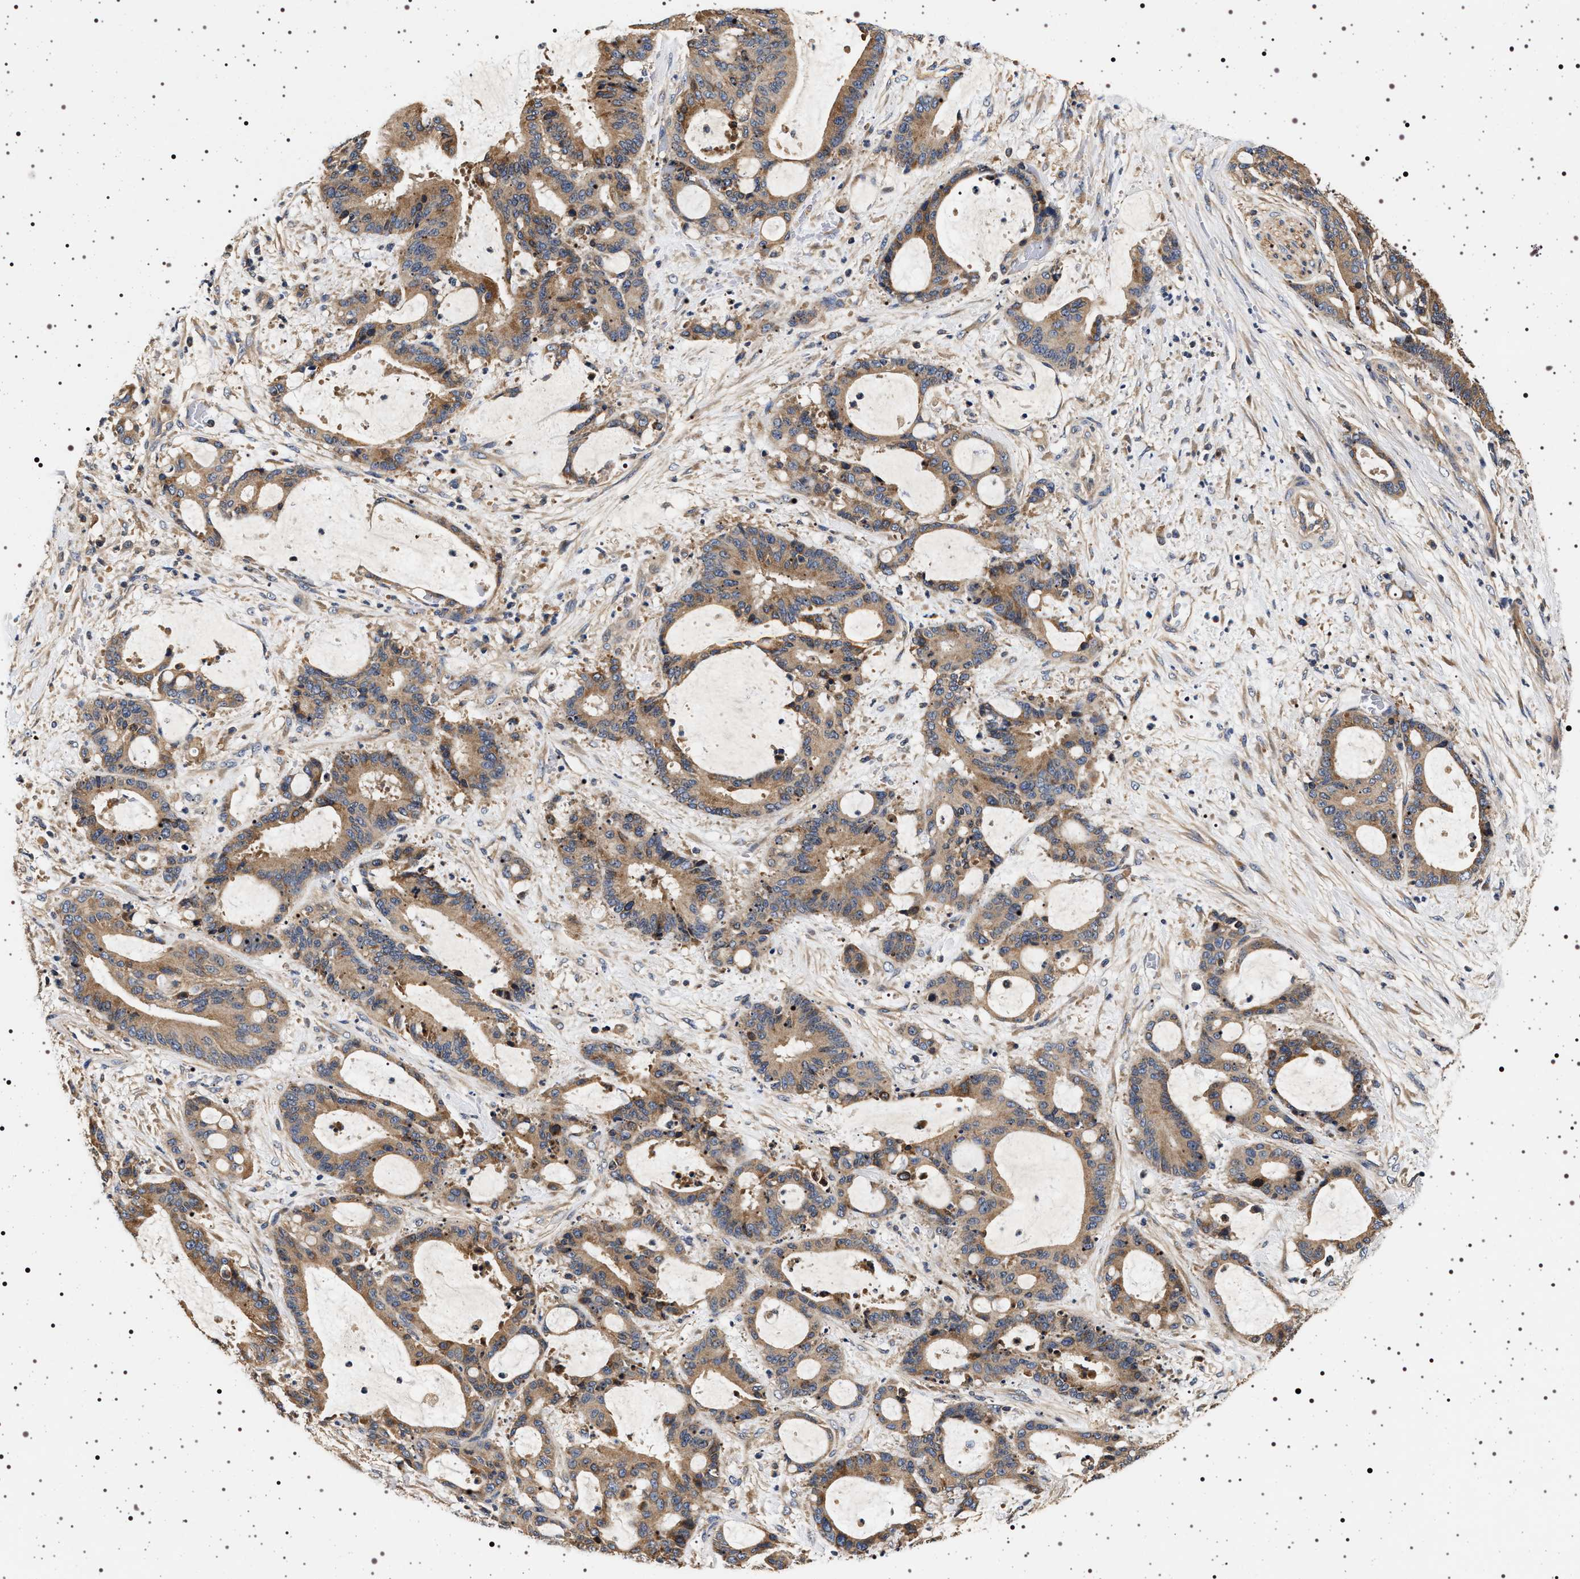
{"staining": {"intensity": "moderate", "quantity": ">75%", "location": "cytoplasmic/membranous"}, "tissue": "liver cancer", "cell_type": "Tumor cells", "image_type": "cancer", "snomed": [{"axis": "morphology", "description": "Normal tissue, NOS"}, {"axis": "morphology", "description": "Cholangiocarcinoma"}, {"axis": "topography", "description": "Liver"}, {"axis": "topography", "description": "Peripheral nerve tissue"}], "caption": "A brown stain shows moderate cytoplasmic/membranous positivity of a protein in human liver cholangiocarcinoma tumor cells. (brown staining indicates protein expression, while blue staining denotes nuclei).", "gene": "DCBLD2", "patient": {"sex": "female", "age": 73}}